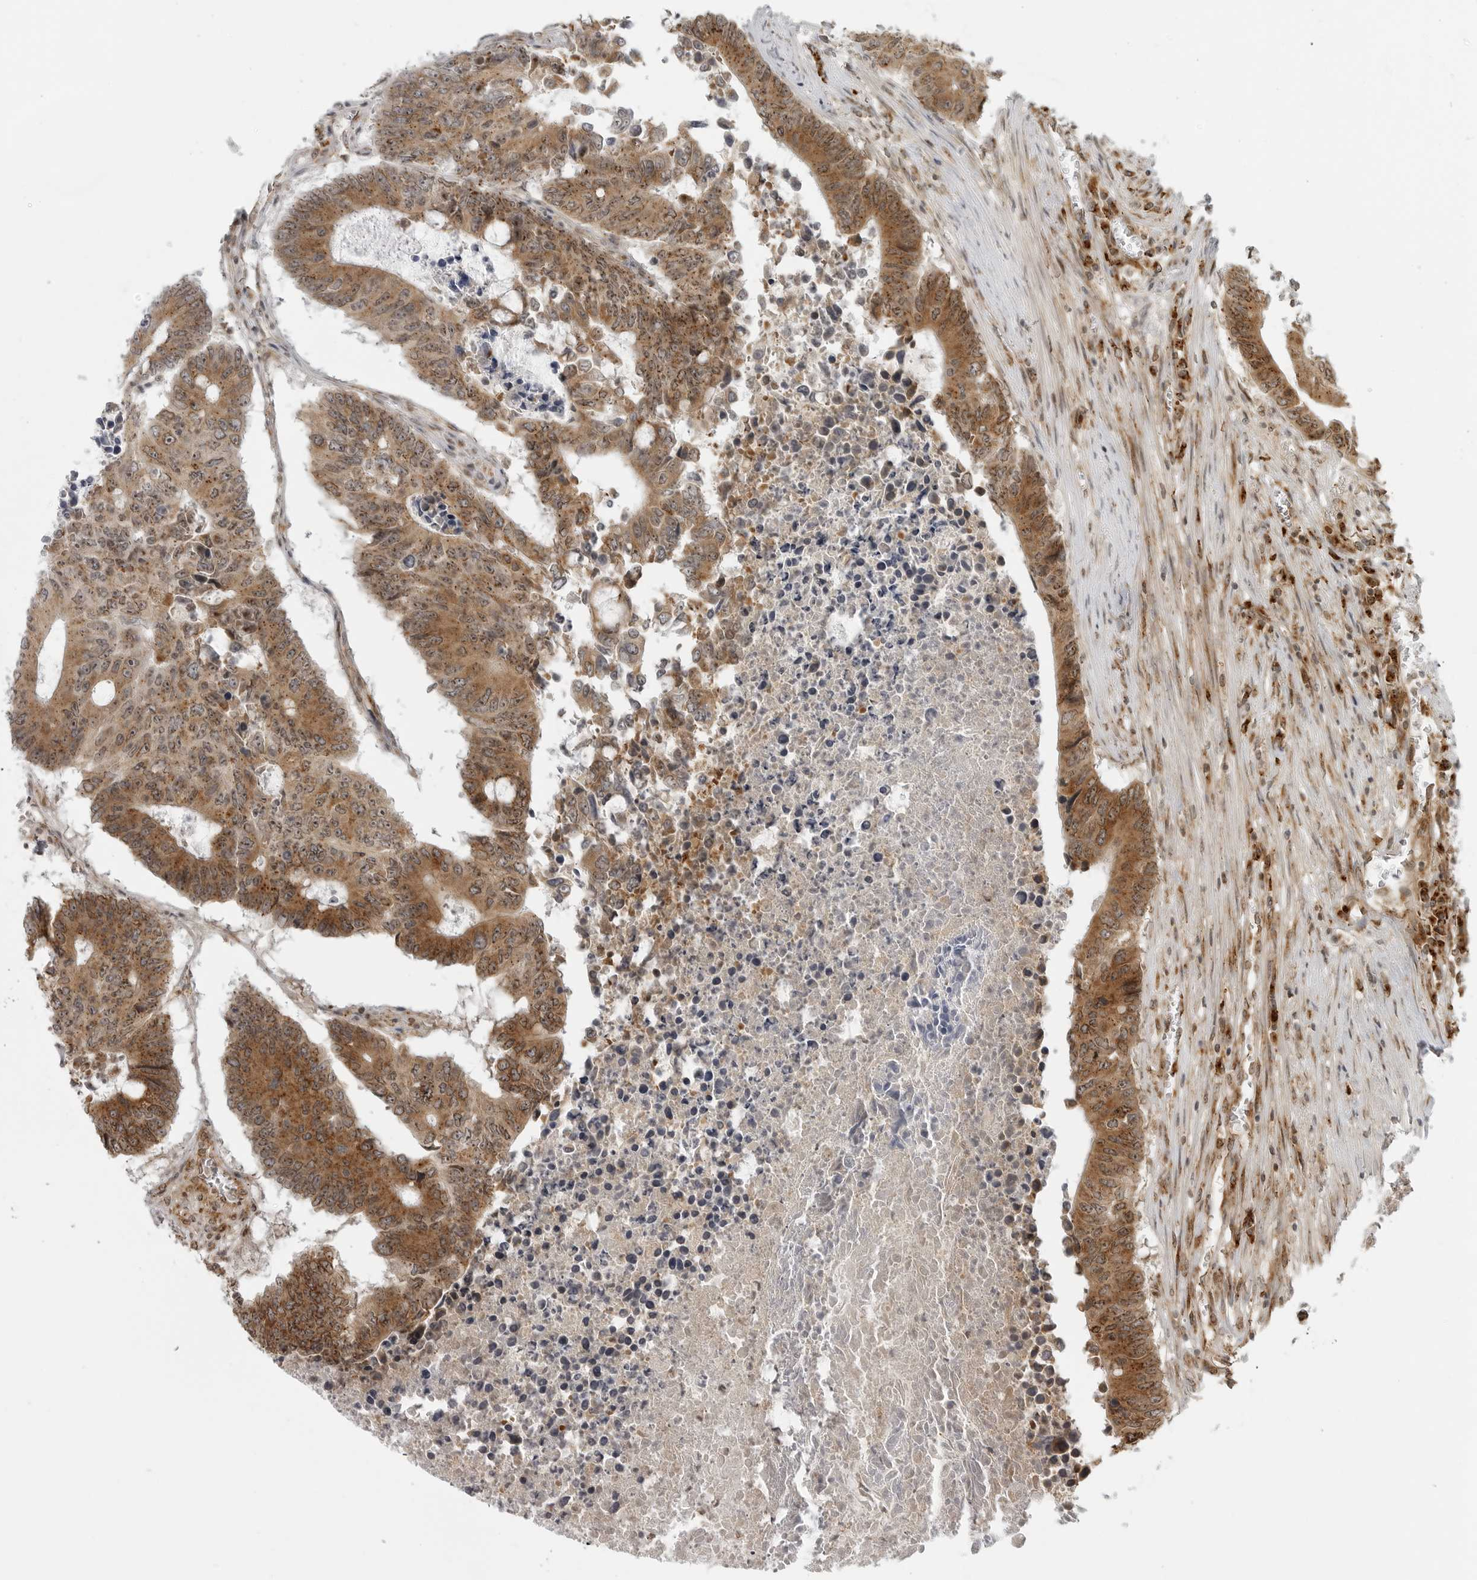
{"staining": {"intensity": "moderate", "quantity": ">75%", "location": "cytoplasmic/membranous"}, "tissue": "colorectal cancer", "cell_type": "Tumor cells", "image_type": "cancer", "snomed": [{"axis": "morphology", "description": "Adenocarcinoma, NOS"}, {"axis": "topography", "description": "Colon"}], "caption": "Immunohistochemical staining of colorectal cancer displays medium levels of moderate cytoplasmic/membranous protein expression in about >75% of tumor cells.", "gene": "COPA", "patient": {"sex": "male", "age": 87}}